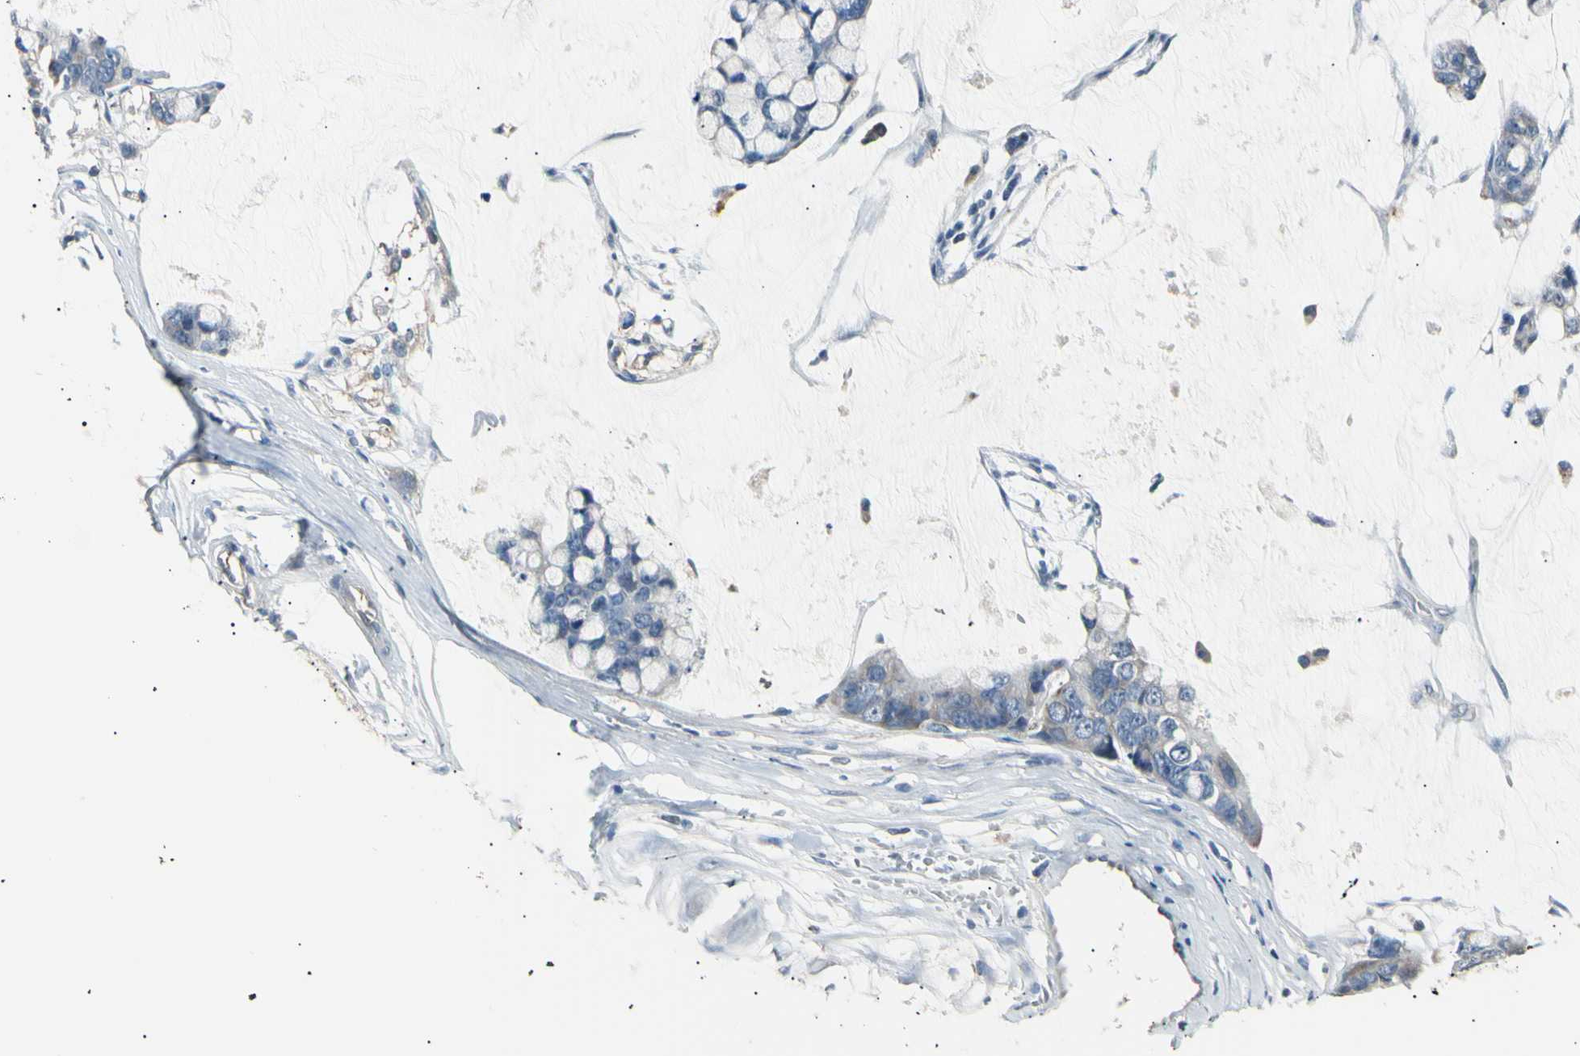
{"staining": {"intensity": "negative", "quantity": "none", "location": "none"}, "tissue": "stomach cancer", "cell_type": "Tumor cells", "image_type": "cancer", "snomed": [{"axis": "morphology", "description": "Adenocarcinoma, NOS"}, {"axis": "topography", "description": "Stomach, lower"}], "caption": "Stomach cancer (adenocarcinoma) was stained to show a protein in brown. There is no significant positivity in tumor cells.", "gene": "LDLR", "patient": {"sex": "male", "age": 84}}